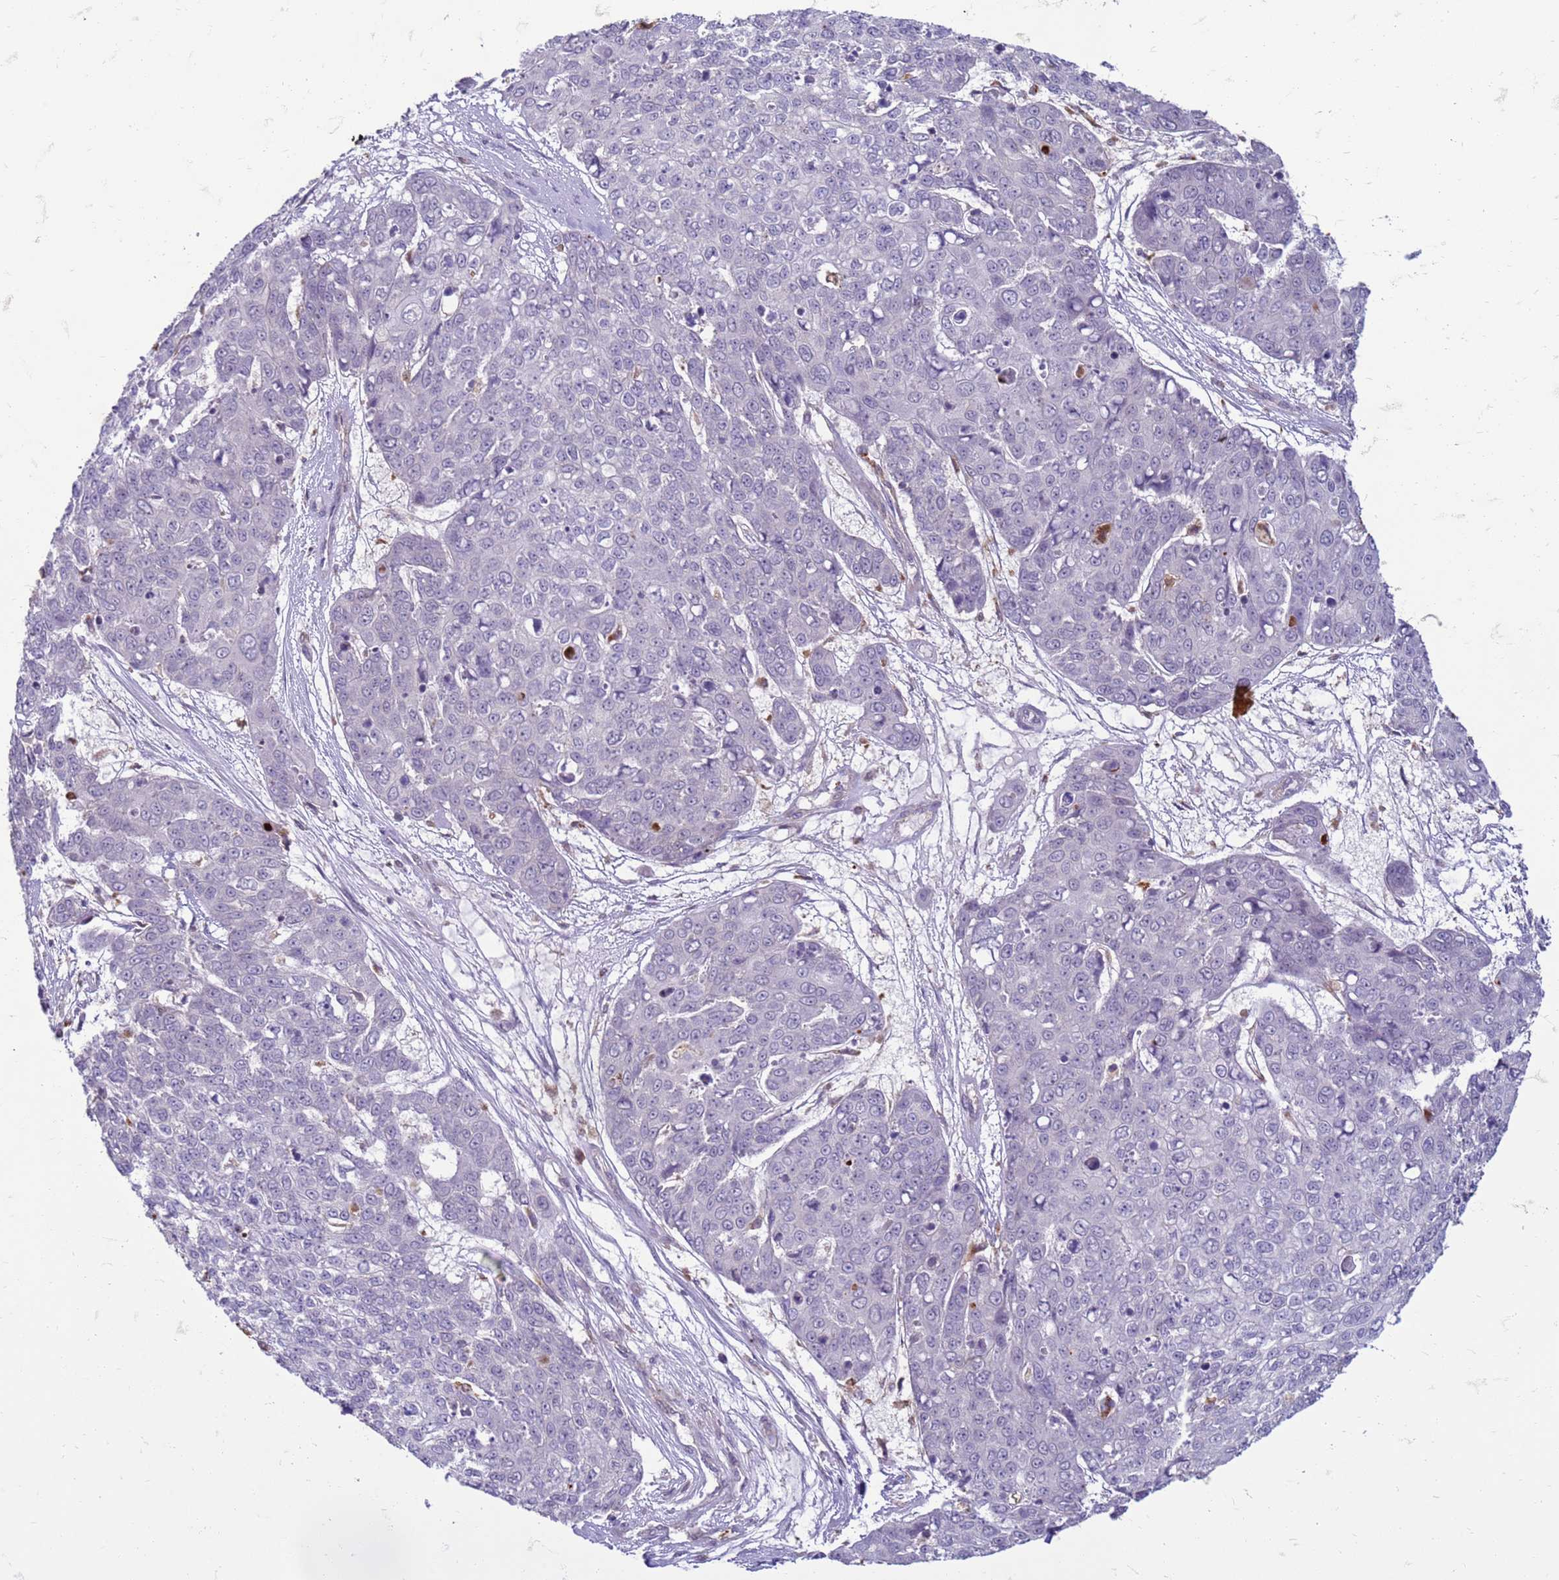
{"staining": {"intensity": "negative", "quantity": "none", "location": "none"}, "tissue": "skin cancer", "cell_type": "Tumor cells", "image_type": "cancer", "snomed": [{"axis": "morphology", "description": "Squamous cell carcinoma, NOS"}, {"axis": "topography", "description": "Skin"}], "caption": "Skin cancer (squamous cell carcinoma) stained for a protein using immunohistochemistry exhibits no expression tumor cells.", "gene": "SLC15A3", "patient": {"sex": "male", "age": 71}}